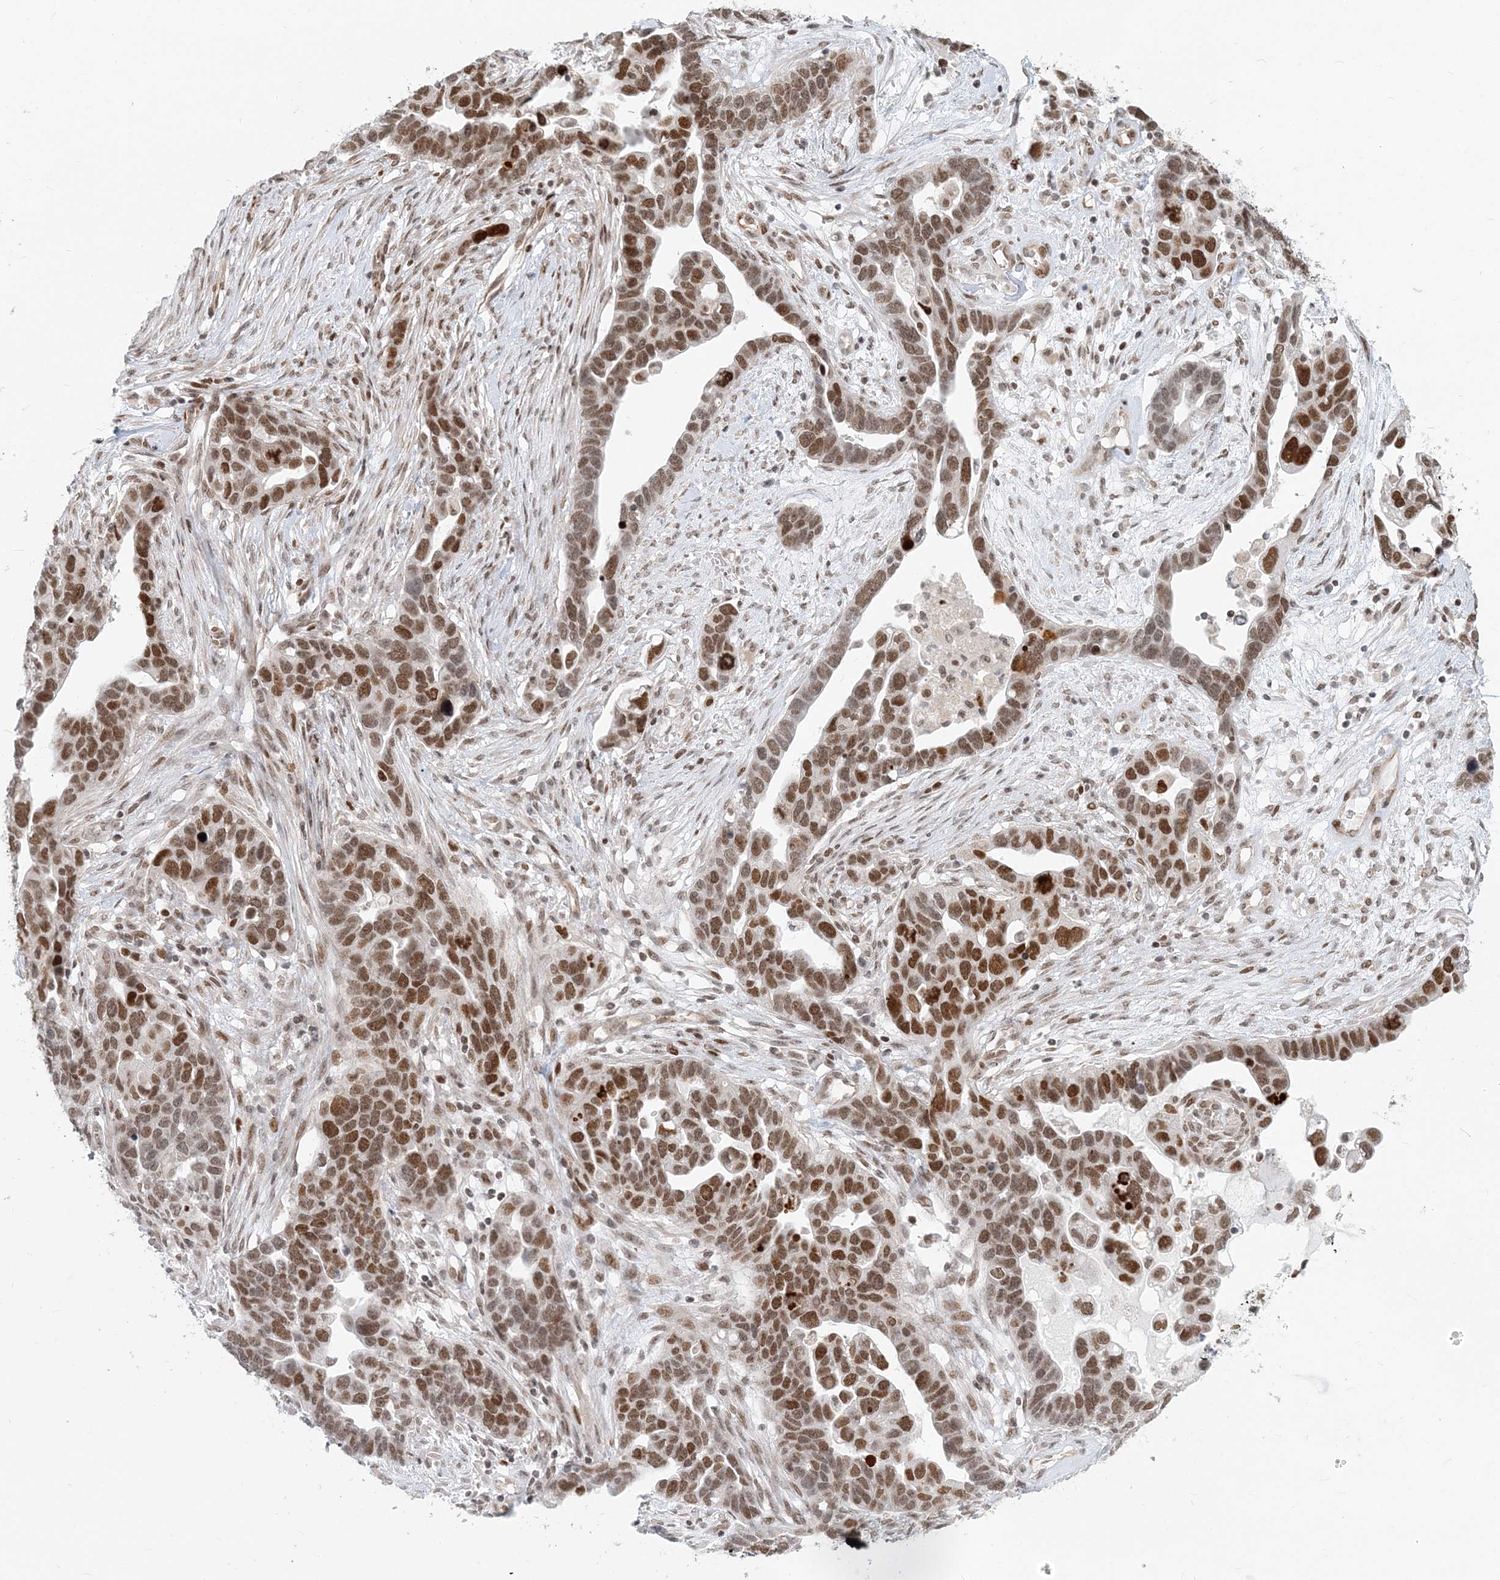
{"staining": {"intensity": "moderate", "quantity": ">75%", "location": "nuclear"}, "tissue": "ovarian cancer", "cell_type": "Tumor cells", "image_type": "cancer", "snomed": [{"axis": "morphology", "description": "Cystadenocarcinoma, serous, NOS"}, {"axis": "topography", "description": "Ovary"}], "caption": "A high-resolution micrograph shows IHC staining of ovarian cancer, which demonstrates moderate nuclear expression in approximately >75% of tumor cells.", "gene": "BAZ1B", "patient": {"sex": "female", "age": 54}}